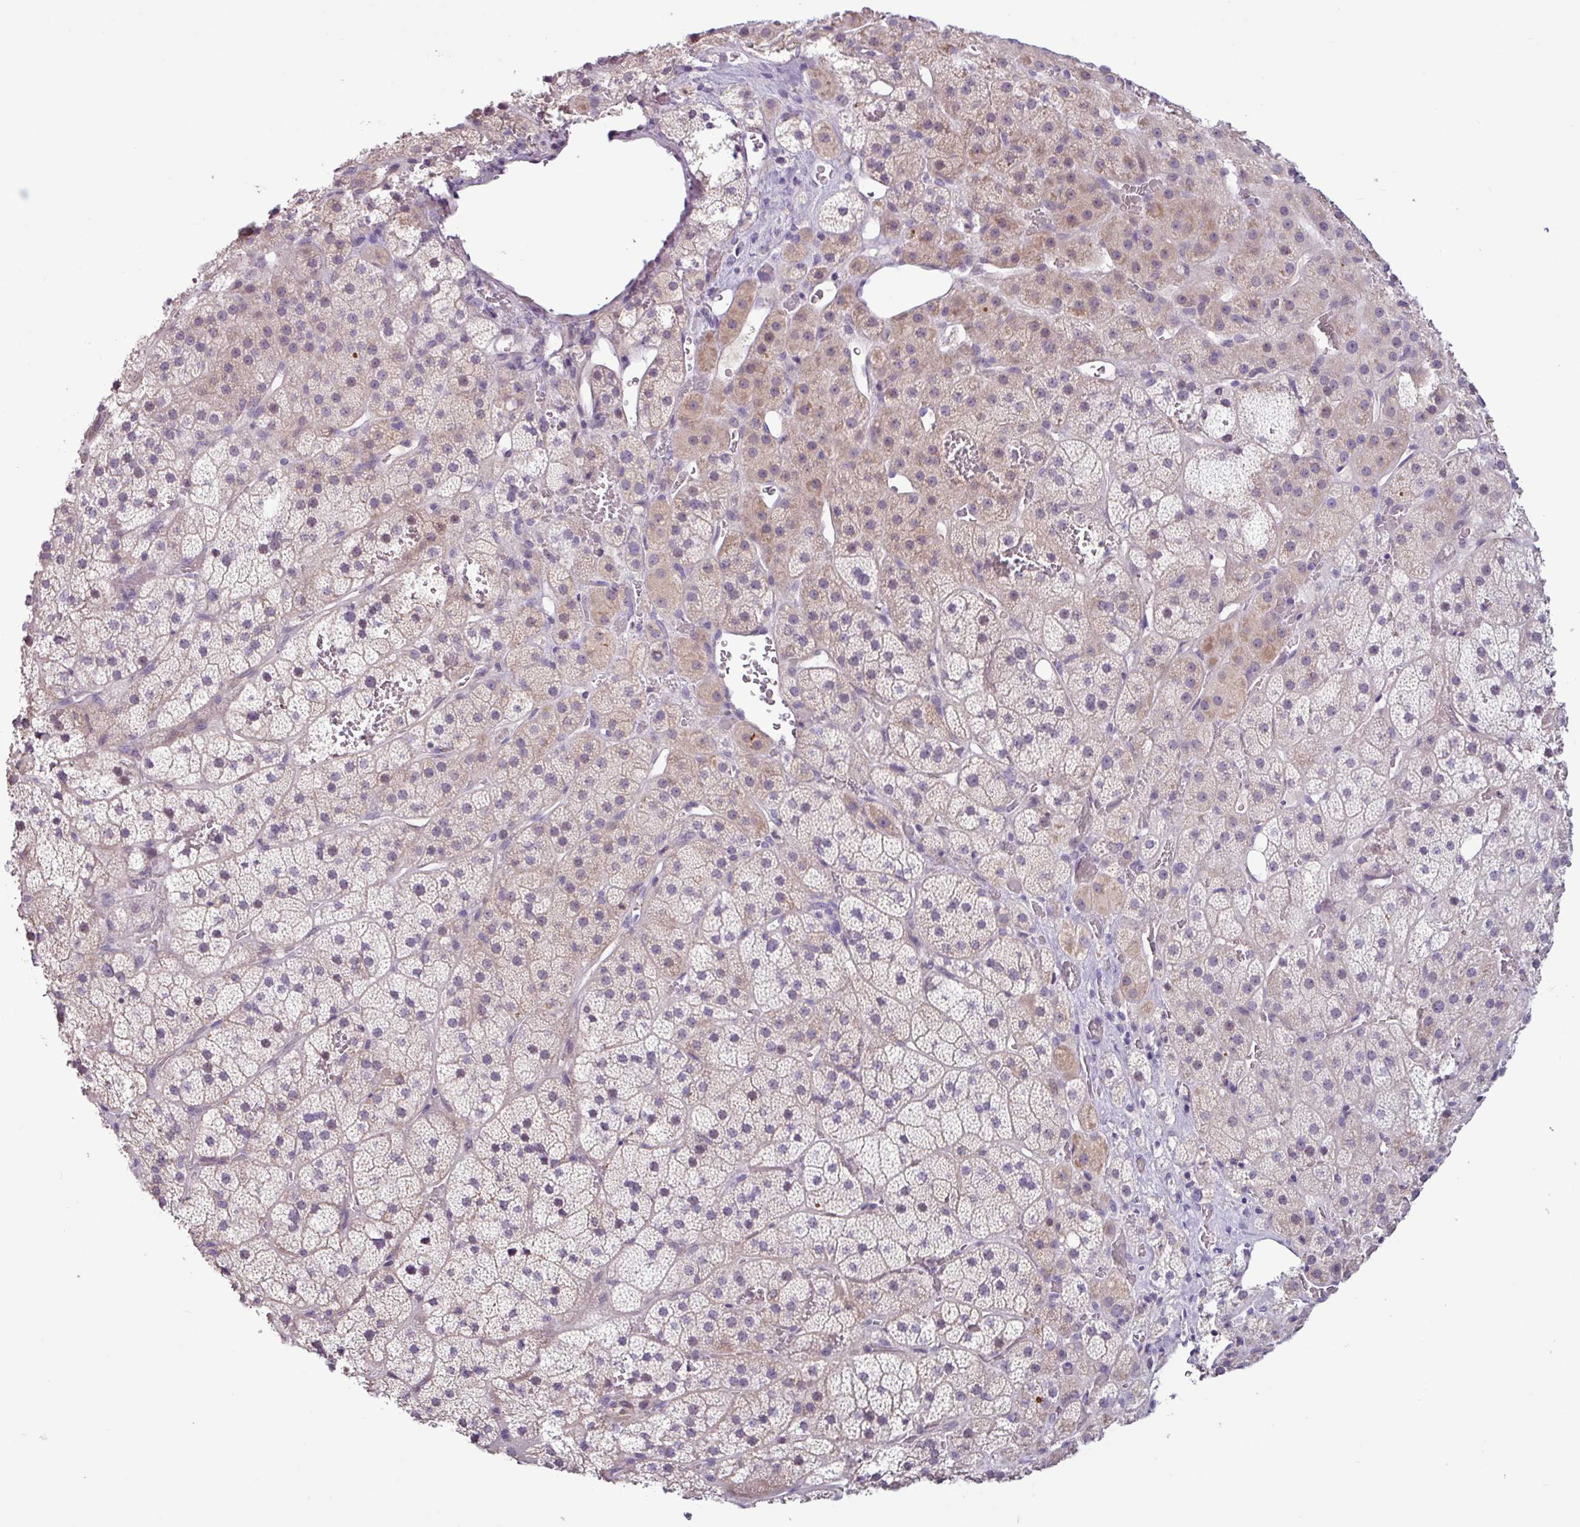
{"staining": {"intensity": "weak", "quantity": "25%-75%", "location": "cytoplasmic/membranous"}, "tissue": "adrenal gland", "cell_type": "Glandular cells", "image_type": "normal", "snomed": [{"axis": "morphology", "description": "Normal tissue, NOS"}, {"axis": "topography", "description": "Adrenal gland"}], "caption": "An IHC photomicrograph of benign tissue is shown. Protein staining in brown shows weak cytoplasmic/membranous positivity in adrenal gland within glandular cells.", "gene": "PNLDC1", "patient": {"sex": "male", "age": 57}}